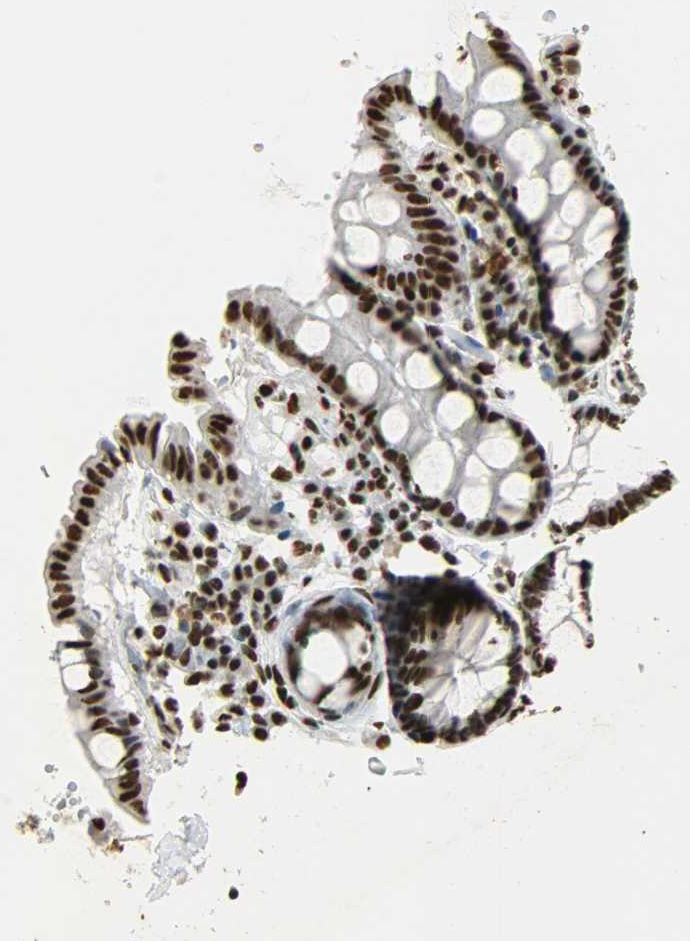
{"staining": {"intensity": "strong", "quantity": ">75%", "location": "nuclear"}, "tissue": "colon", "cell_type": "Glandular cells", "image_type": "normal", "snomed": [{"axis": "morphology", "description": "Normal tissue, NOS"}, {"axis": "topography", "description": "Colon"}], "caption": "This micrograph exhibits immunohistochemistry (IHC) staining of normal human colon, with high strong nuclear positivity in approximately >75% of glandular cells.", "gene": "KHDRBS1", "patient": {"sex": "female", "age": 61}}